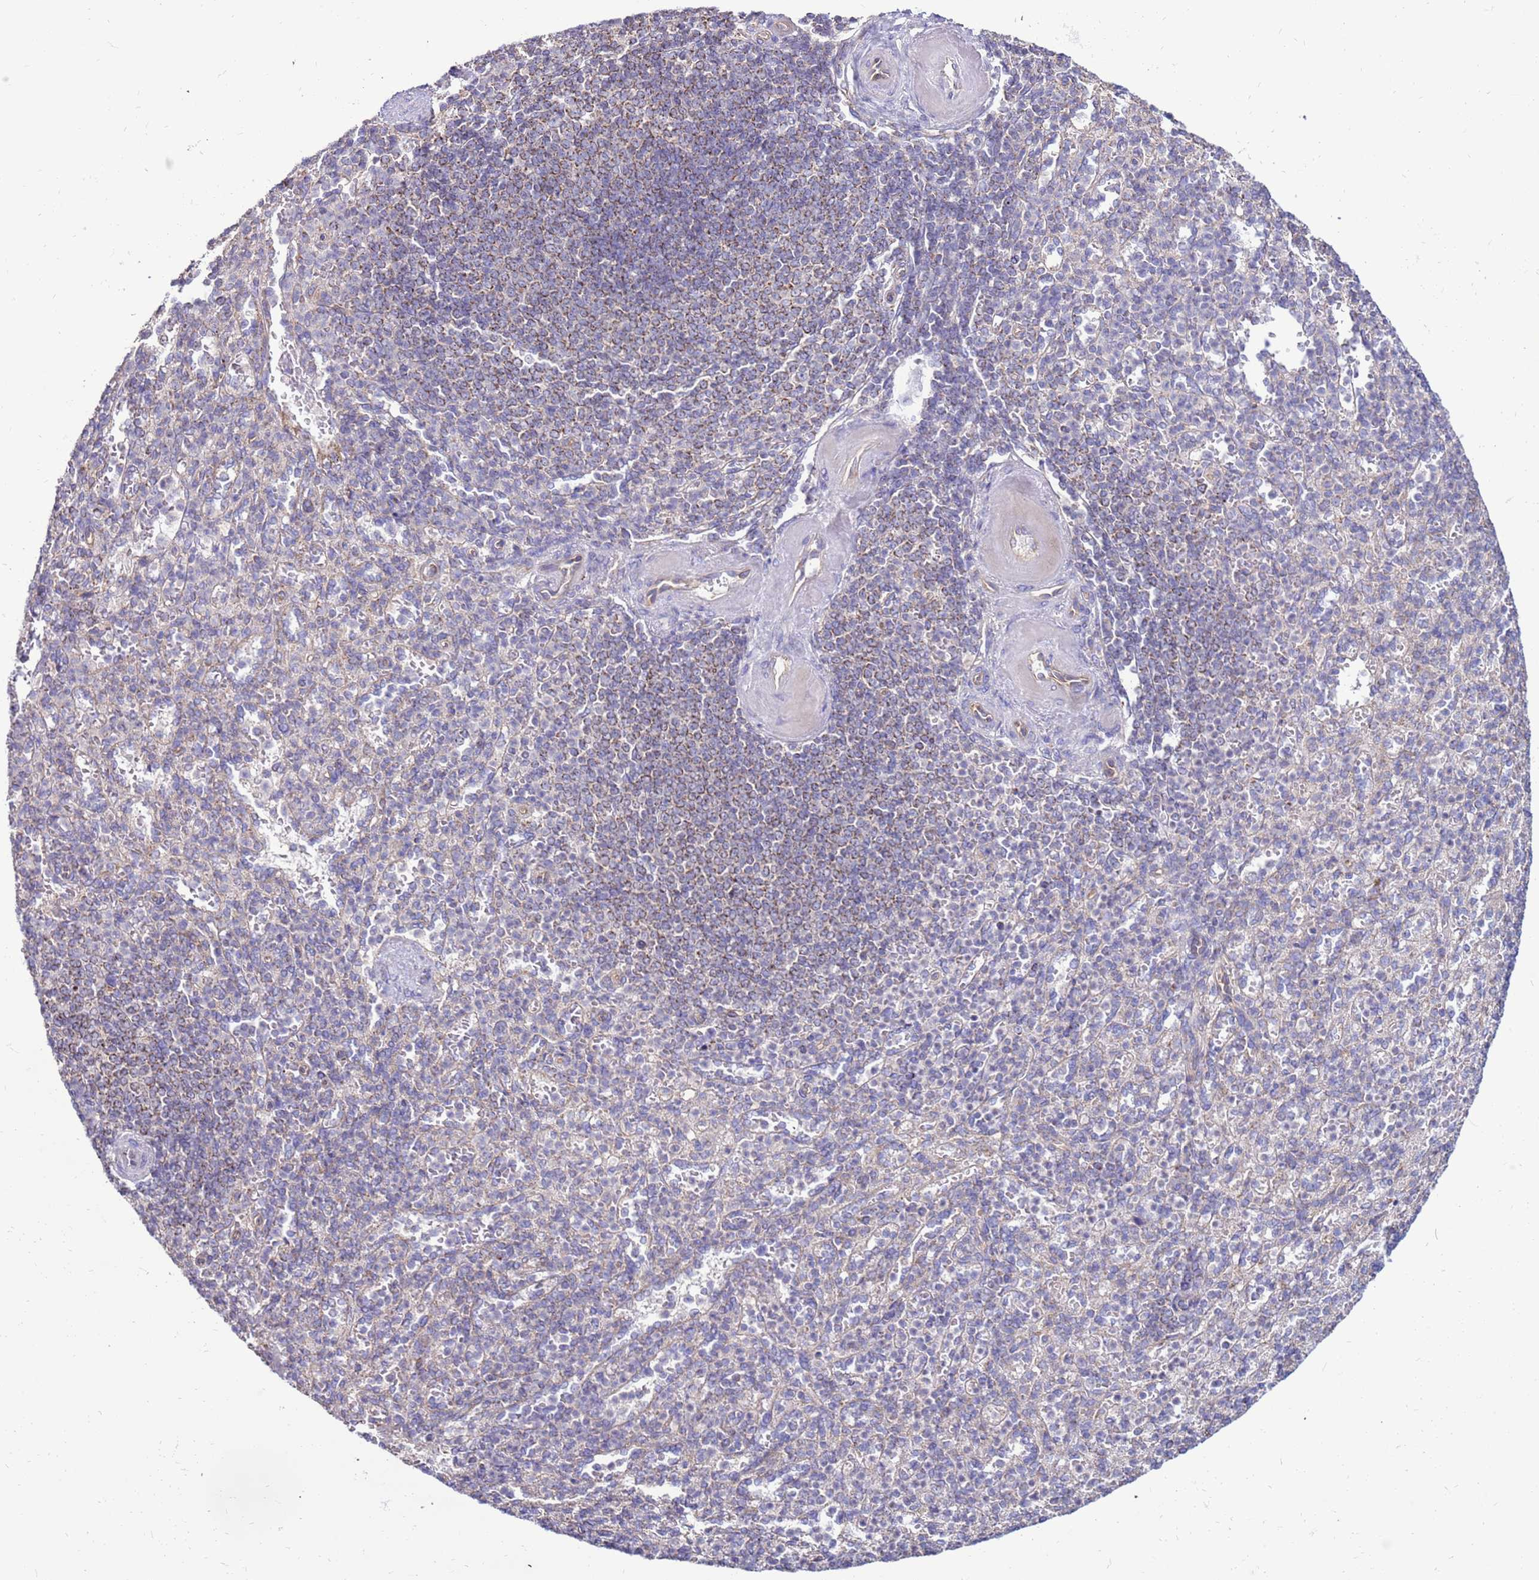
{"staining": {"intensity": "weak", "quantity": "<25%", "location": "cytoplasmic/membranous"}, "tissue": "spleen", "cell_type": "Cells in red pulp", "image_type": "normal", "snomed": [{"axis": "morphology", "description": "Normal tissue, NOS"}, {"axis": "topography", "description": "Spleen"}], "caption": "Image shows no protein expression in cells in red pulp of normal spleen. The staining was performed using DAB to visualize the protein expression in brown, while the nuclei were stained in blue with hematoxylin (Magnification: 20x).", "gene": "TRAPPC4", "patient": {"sex": "female", "age": 74}}